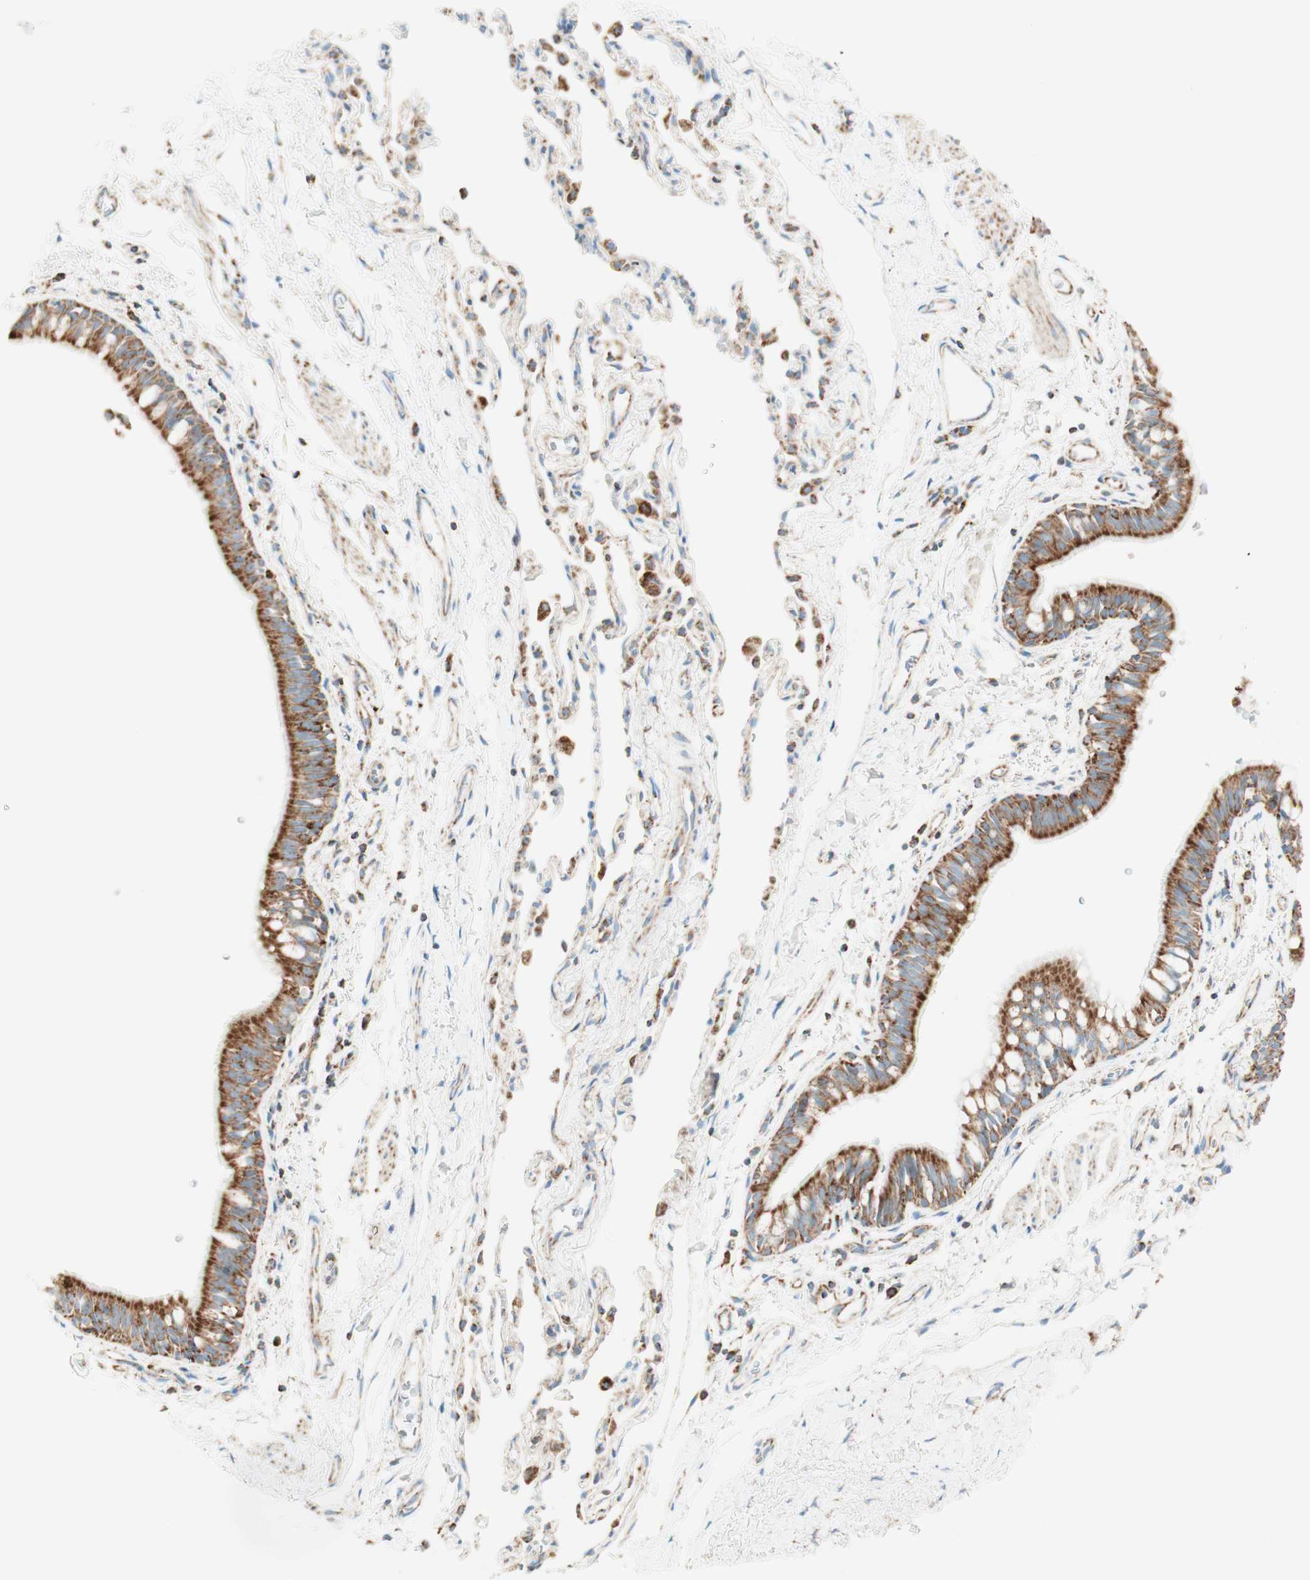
{"staining": {"intensity": "strong", "quantity": ">75%", "location": "cytoplasmic/membranous"}, "tissue": "bronchus", "cell_type": "Respiratory epithelial cells", "image_type": "normal", "snomed": [{"axis": "morphology", "description": "Normal tissue, NOS"}, {"axis": "topography", "description": "Bronchus"}, {"axis": "topography", "description": "Lung"}], "caption": "High-power microscopy captured an immunohistochemistry micrograph of unremarkable bronchus, revealing strong cytoplasmic/membranous staining in approximately >75% of respiratory epithelial cells. The protein of interest is shown in brown color, while the nuclei are stained blue.", "gene": "TOMM20", "patient": {"sex": "male", "age": 64}}